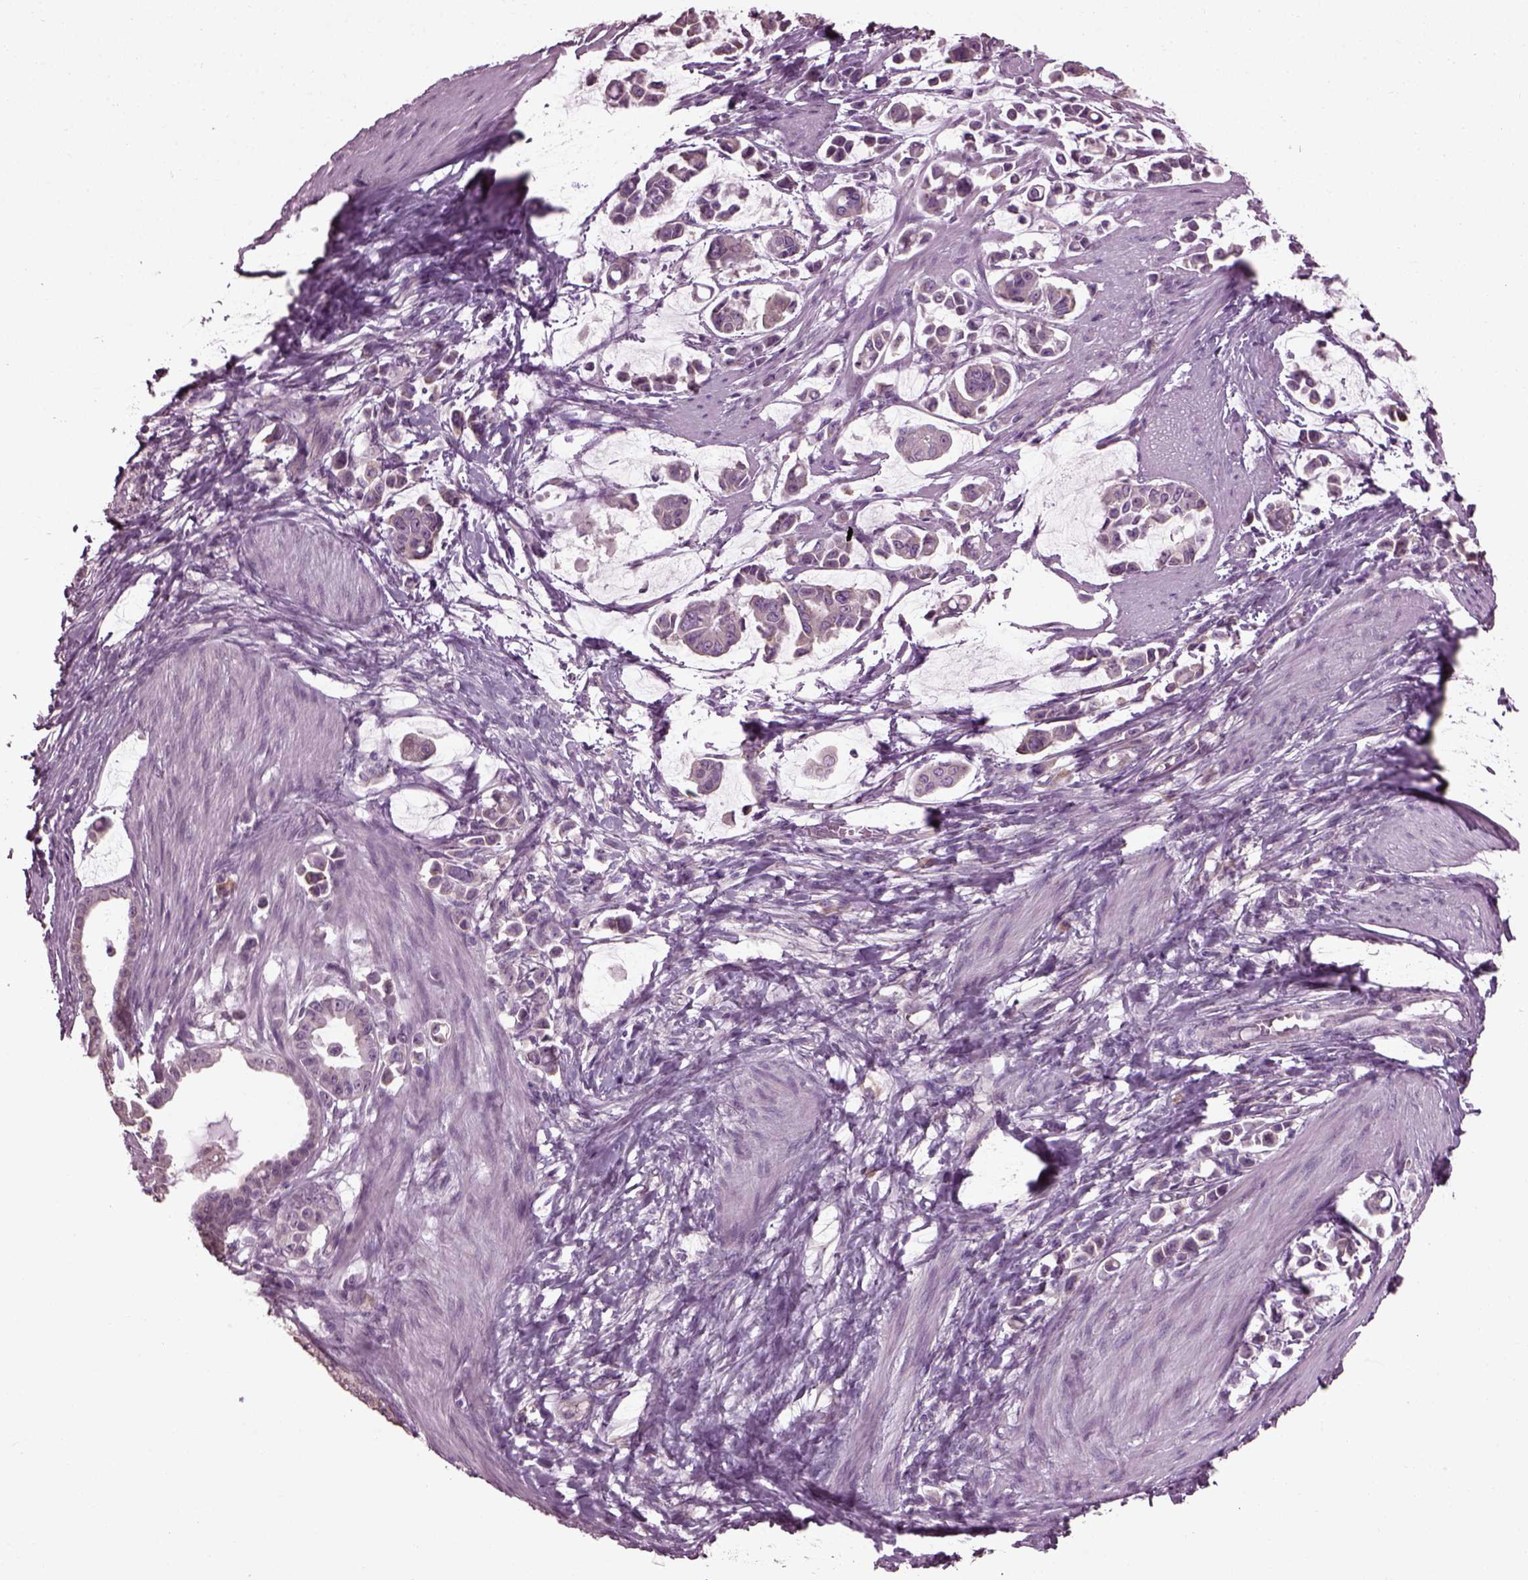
{"staining": {"intensity": "weak", "quantity": ">75%", "location": "cytoplasmic/membranous"}, "tissue": "stomach cancer", "cell_type": "Tumor cells", "image_type": "cancer", "snomed": [{"axis": "morphology", "description": "Adenocarcinoma, NOS"}, {"axis": "topography", "description": "Stomach"}], "caption": "Adenocarcinoma (stomach) stained for a protein demonstrates weak cytoplasmic/membranous positivity in tumor cells. The staining was performed using DAB (3,3'-diaminobenzidine), with brown indicating positive protein expression. Nuclei are stained blue with hematoxylin.", "gene": "CABP5", "patient": {"sex": "male", "age": 82}}